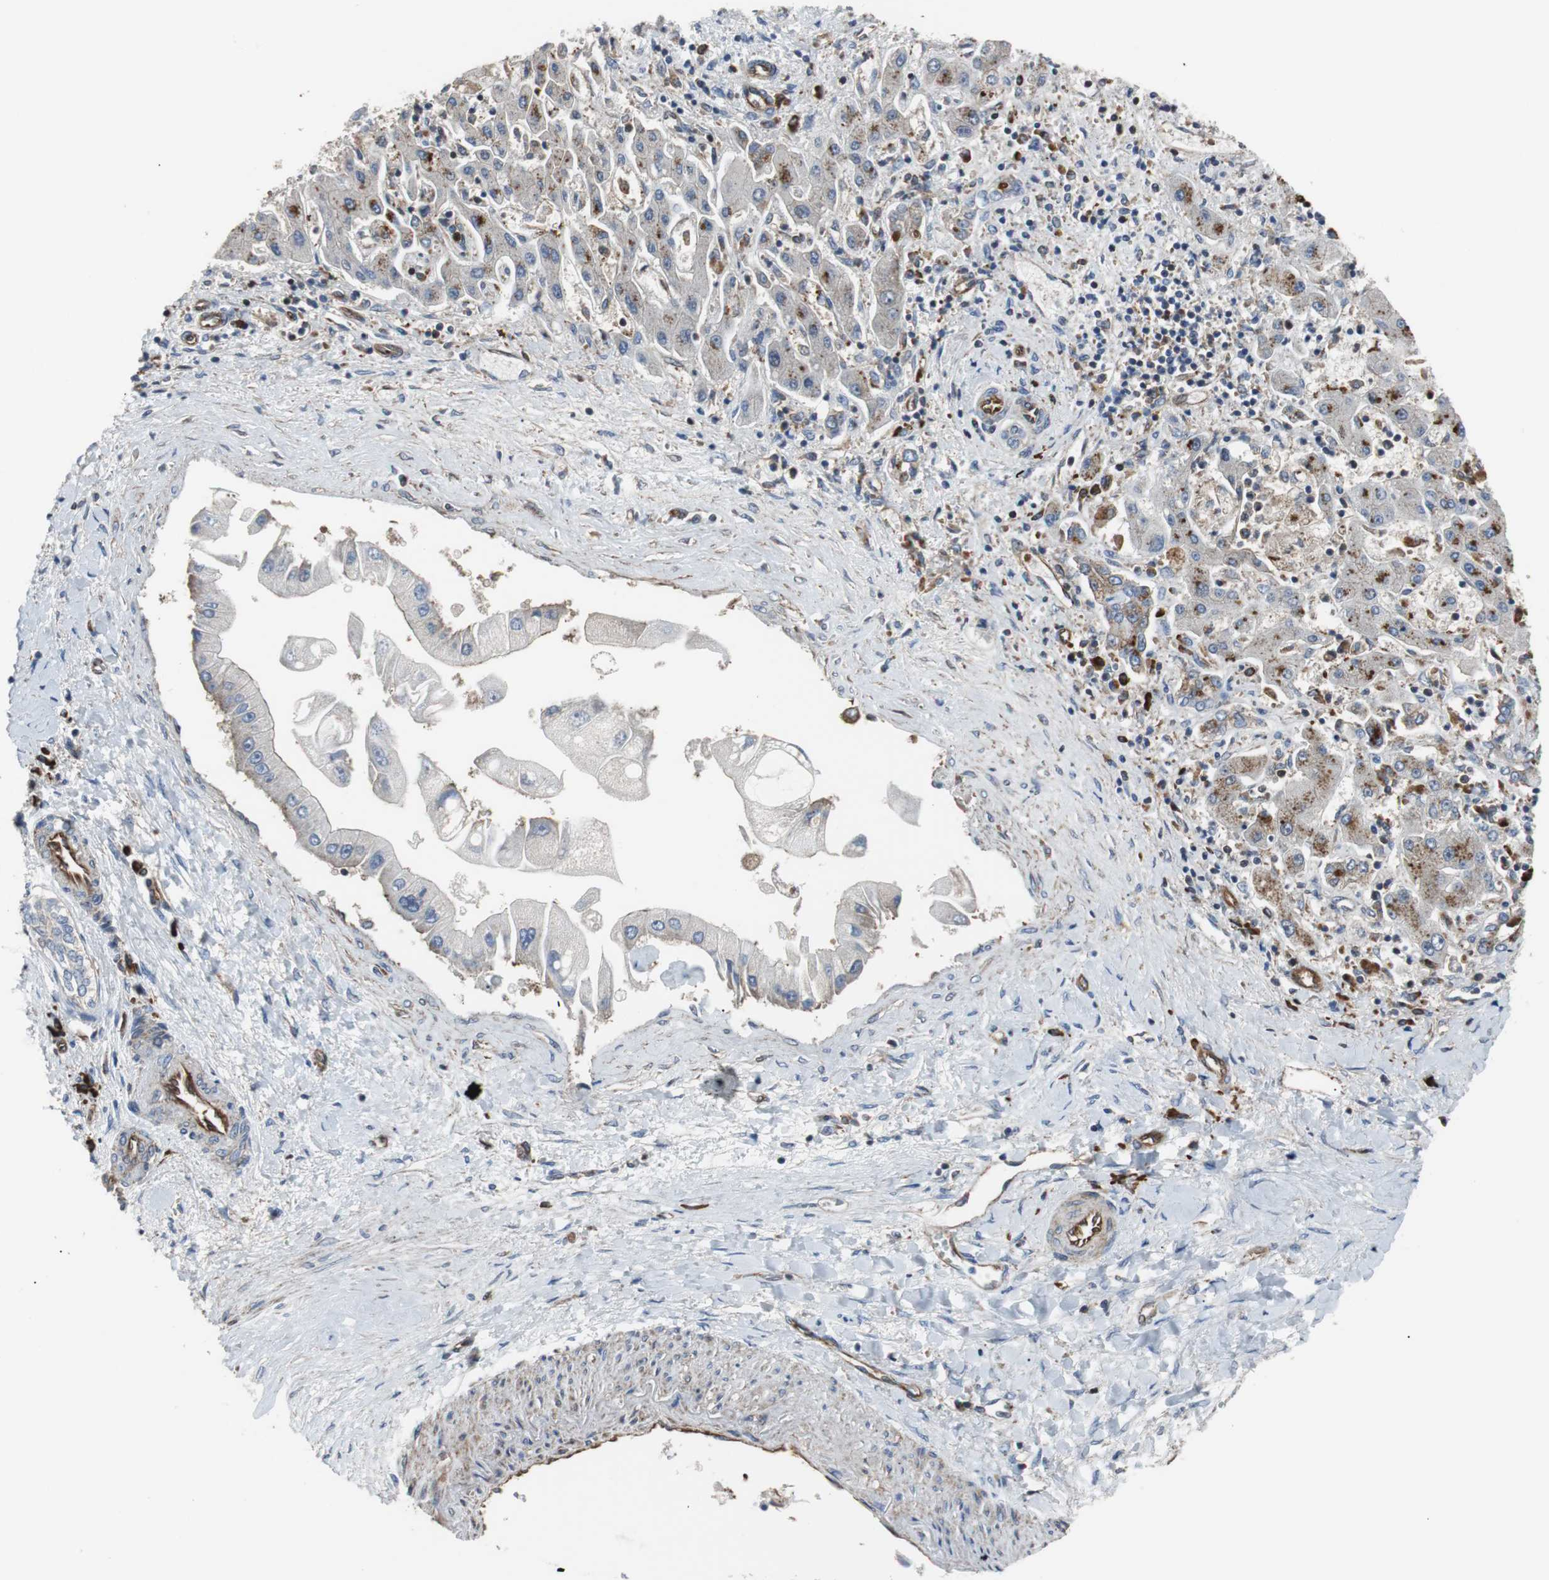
{"staining": {"intensity": "weak", "quantity": ">75%", "location": "cytoplasmic/membranous"}, "tissue": "liver cancer", "cell_type": "Tumor cells", "image_type": "cancer", "snomed": [{"axis": "morphology", "description": "Cholangiocarcinoma"}, {"axis": "topography", "description": "Liver"}], "caption": "A low amount of weak cytoplasmic/membranous positivity is present in about >75% of tumor cells in cholangiocarcinoma (liver) tissue. (DAB (3,3'-diaminobenzidine) IHC, brown staining for protein, blue staining for nuclei).", "gene": "PLCG2", "patient": {"sex": "male", "age": 50}}